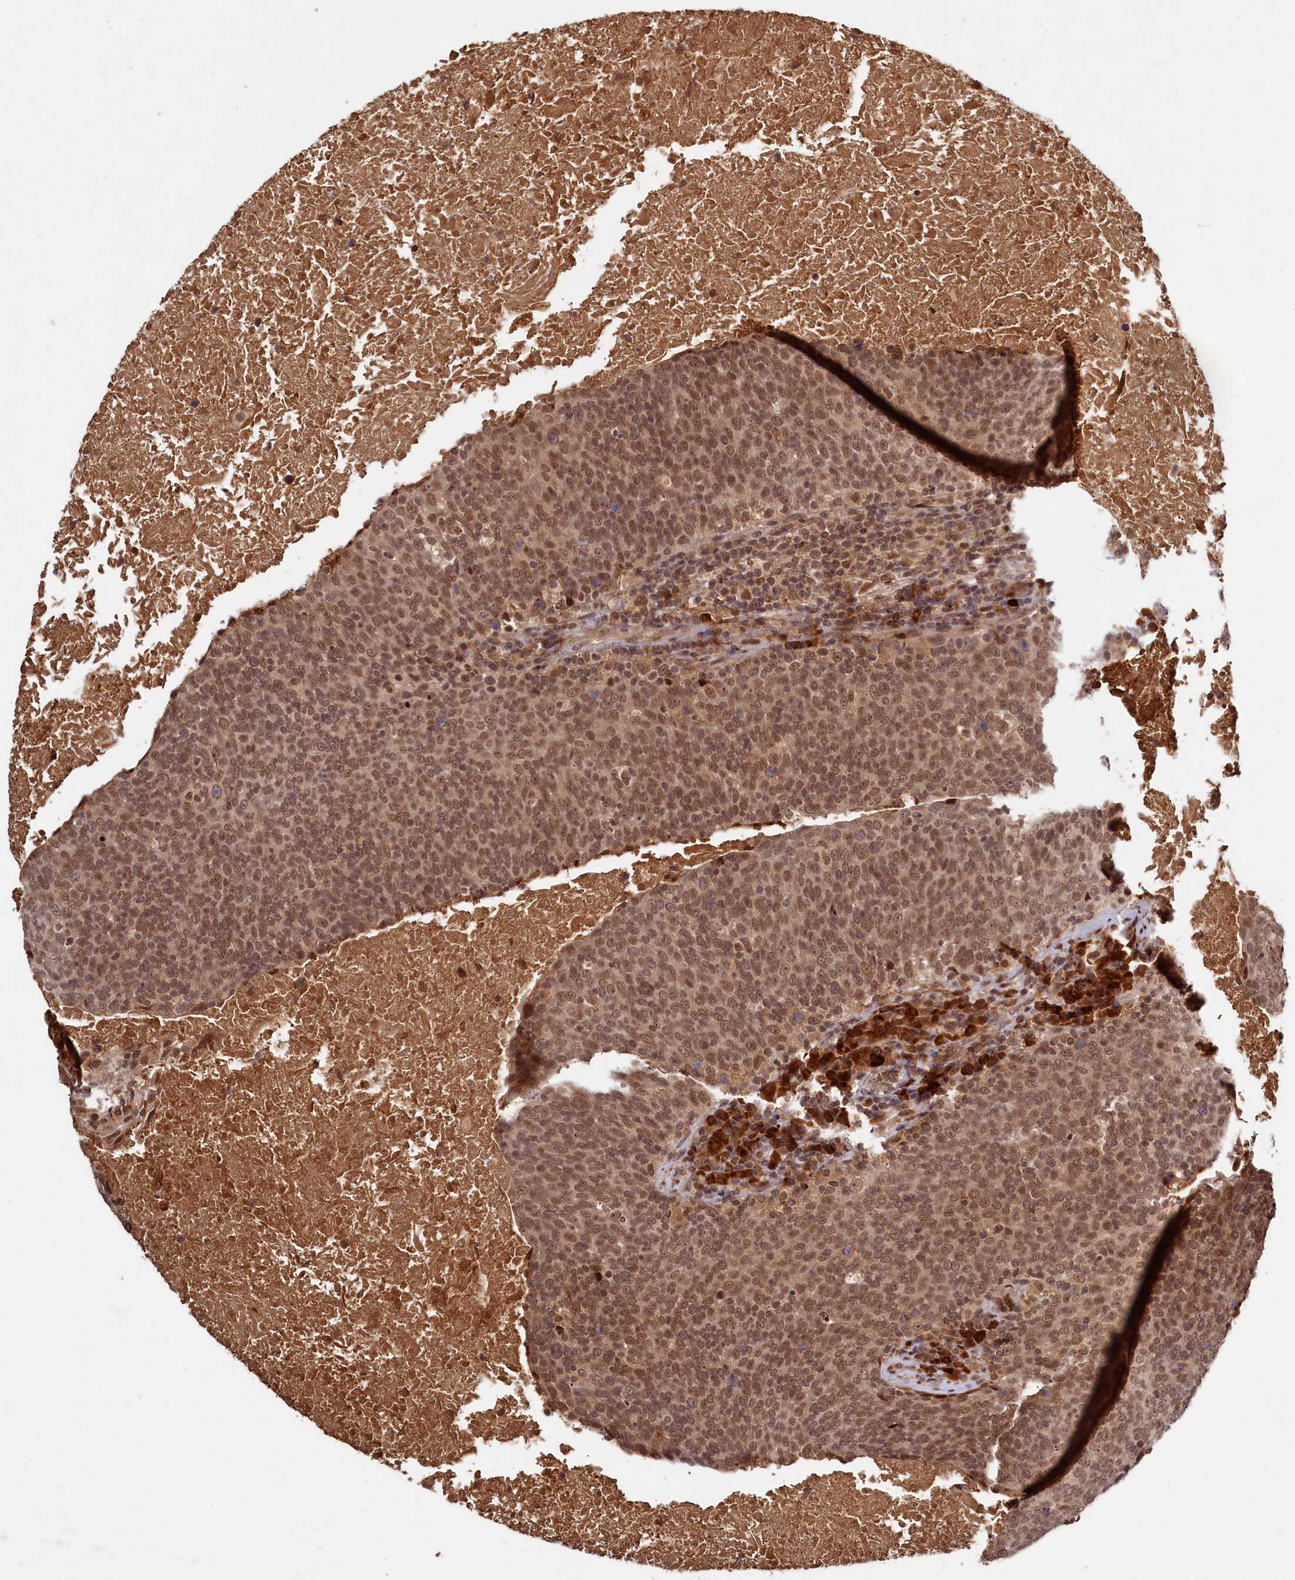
{"staining": {"intensity": "moderate", "quantity": ">75%", "location": "nuclear"}, "tissue": "head and neck cancer", "cell_type": "Tumor cells", "image_type": "cancer", "snomed": [{"axis": "morphology", "description": "Squamous cell carcinoma, NOS"}, {"axis": "morphology", "description": "Squamous cell carcinoma, metastatic, NOS"}, {"axis": "topography", "description": "Lymph node"}, {"axis": "topography", "description": "Head-Neck"}], "caption": "Immunohistochemistry of human squamous cell carcinoma (head and neck) reveals medium levels of moderate nuclear expression in approximately >75% of tumor cells. (brown staining indicates protein expression, while blue staining denotes nuclei).", "gene": "TRAPPC4", "patient": {"sex": "male", "age": 62}}